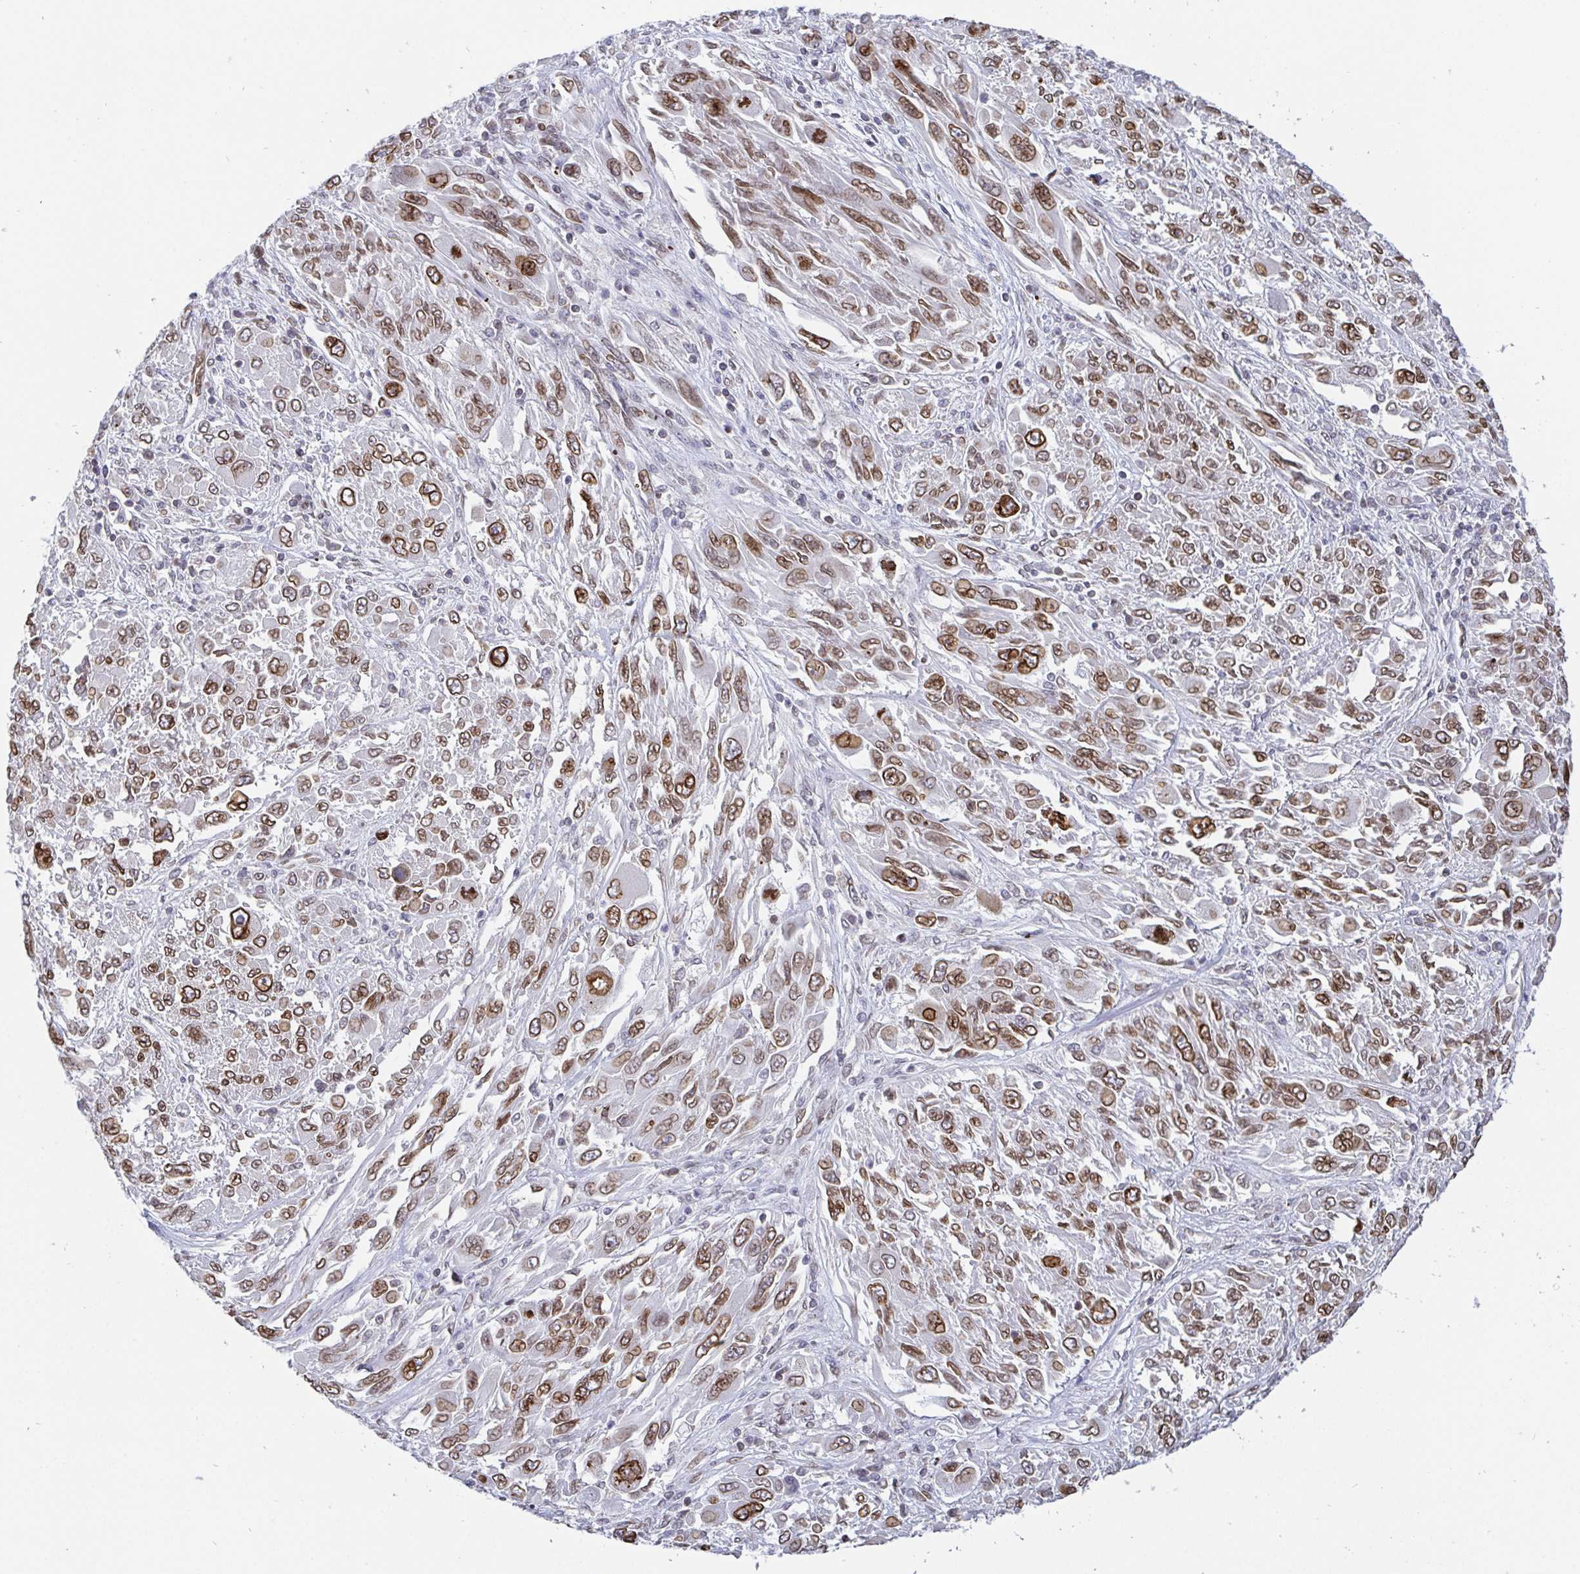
{"staining": {"intensity": "moderate", "quantity": ">75%", "location": "cytoplasmic/membranous,nuclear"}, "tissue": "melanoma", "cell_type": "Tumor cells", "image_type": "cancer", "snomed": [{"axis": "morphology", "description": "Malignant melanoma, NOS"}, {"axis": "topography", "description": "Skin"}], "caption": "Approximately >75% of tumor cells in human melanoma reveal moderate cytoplasmic/membranous and nuclear protein staining as visualized by brown immunohistochemical staining.", "gene": "EMD", "patient": {"sex": "female", "age": 91}}